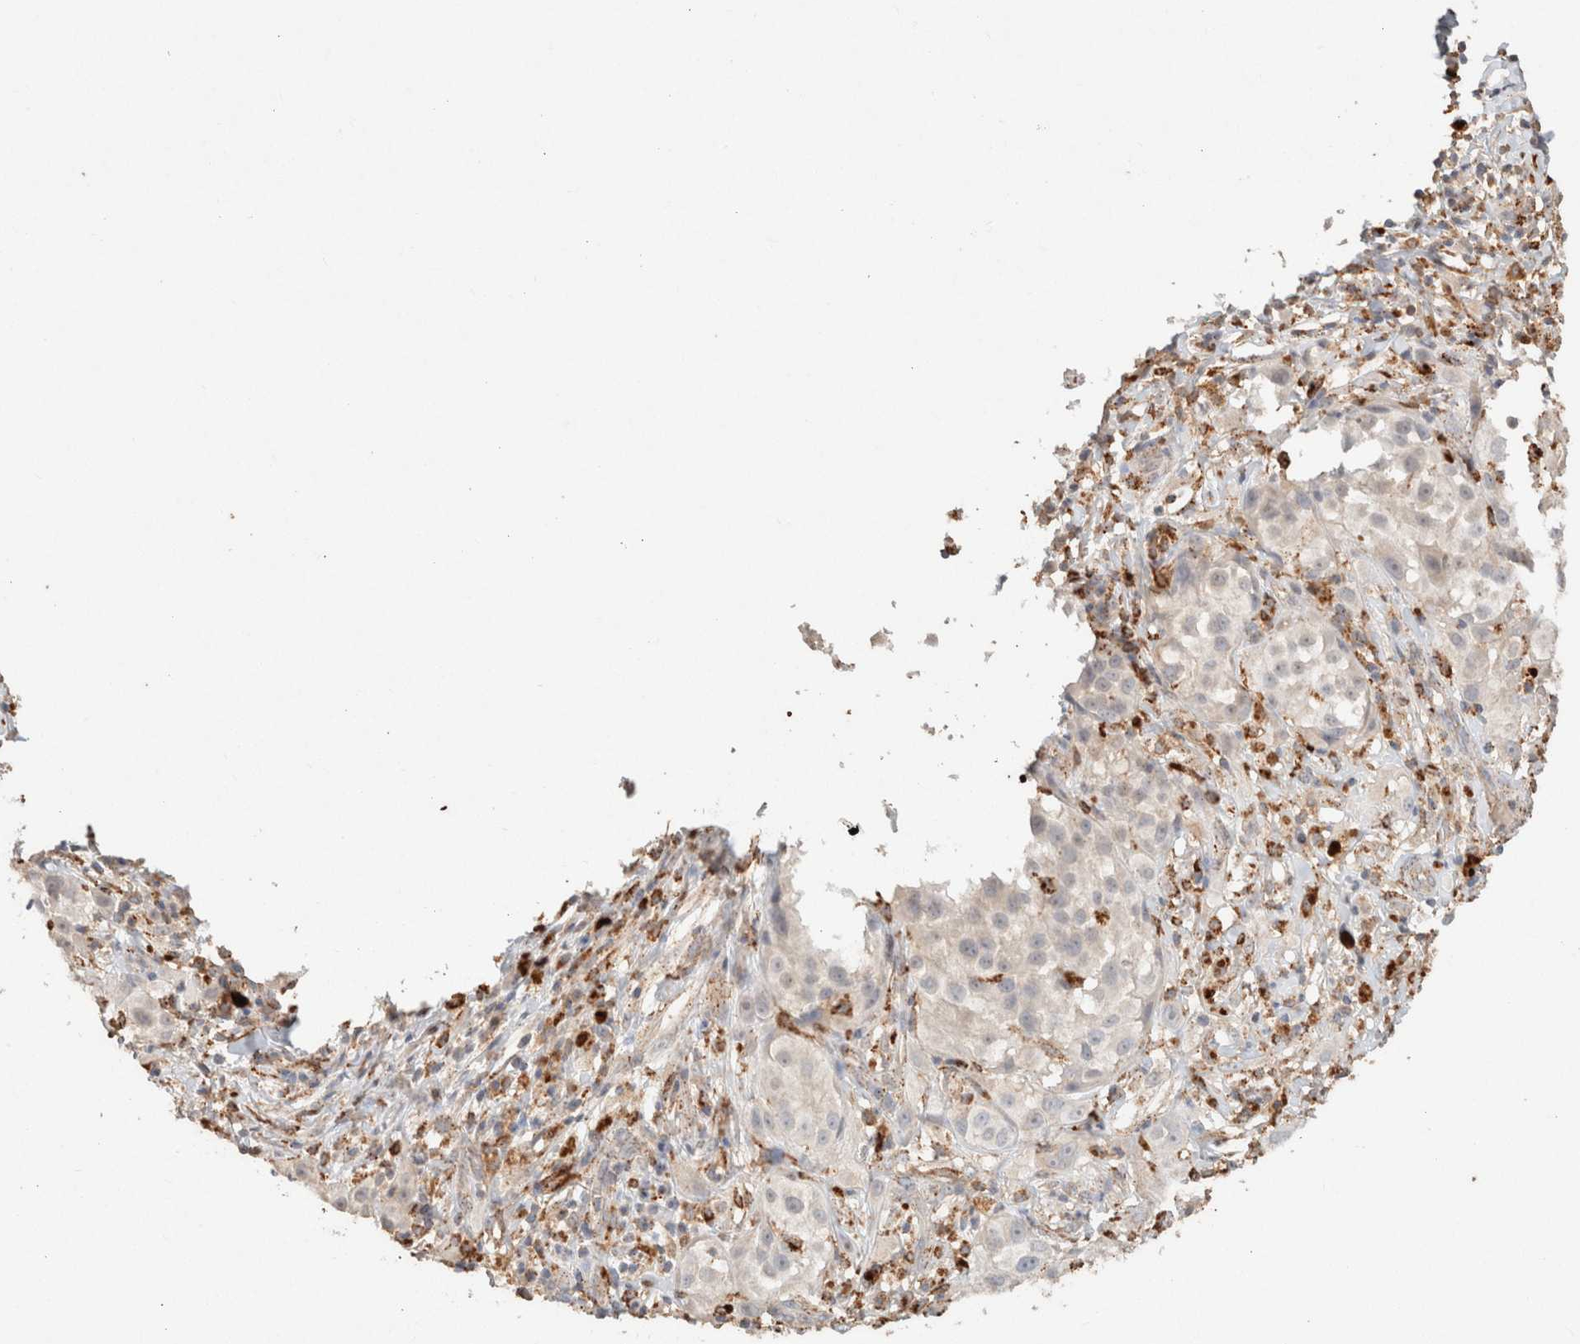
{"staining": {"intensity": "negative", "quantity": "none", "location": "none"}, "tissue": "melanoma", "cell_type": "Tumor cells", "image_type": "cancer", "snomed": [{"axis": "morphology", "description": "Necrosis, NOS"}, {"axis": "morphology", "description": "Malignant melanoma, NOS"}, {"axis": "topography", "description": "Skin"}], "caption": "A high-resolution image shows IHC staining of melanoma, which displays no significant positivity in tumor cells.", "gene": "CTSC", "patient": {"sex": "female", "age": 87}}